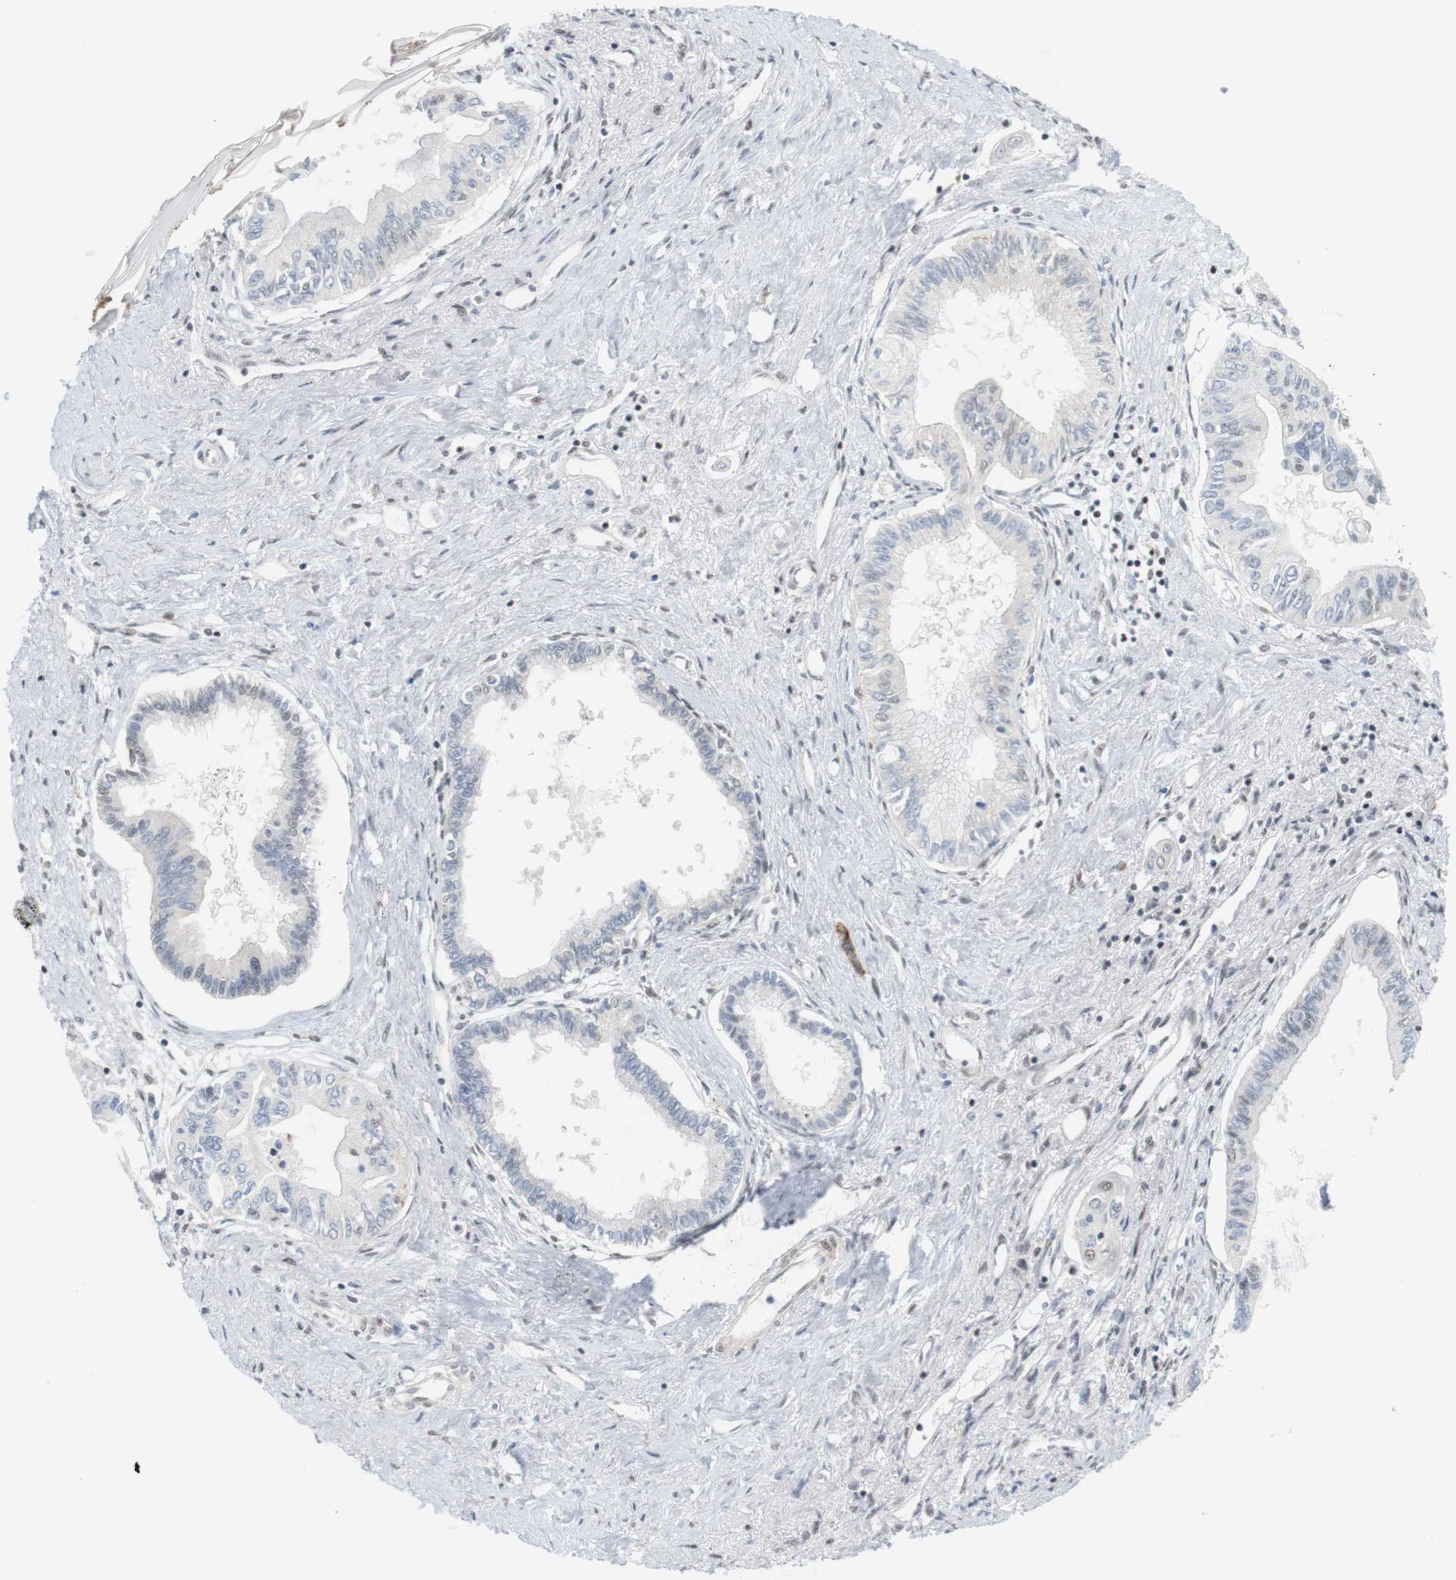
{"staining": {"intensity": "moderate", "quantity": "<25%", "location": "nuclear"}, "tissue": "pancreatic cancer", "cell_type": "Tumor cells", "image_type": "cancer", "snomed": [{"axis": "morphology", "description": "Adenocarcinoma, NOS"}, {"axis": "topography", "description": "Pancreas"}], "caption": "Immunohistochemical staining of human pancreatic cancer displays moderate nuclear protein expression in approximately <25% of tumor cells.", "gene": "BRD4", "patient": {"sex": "female", "age": 77}}